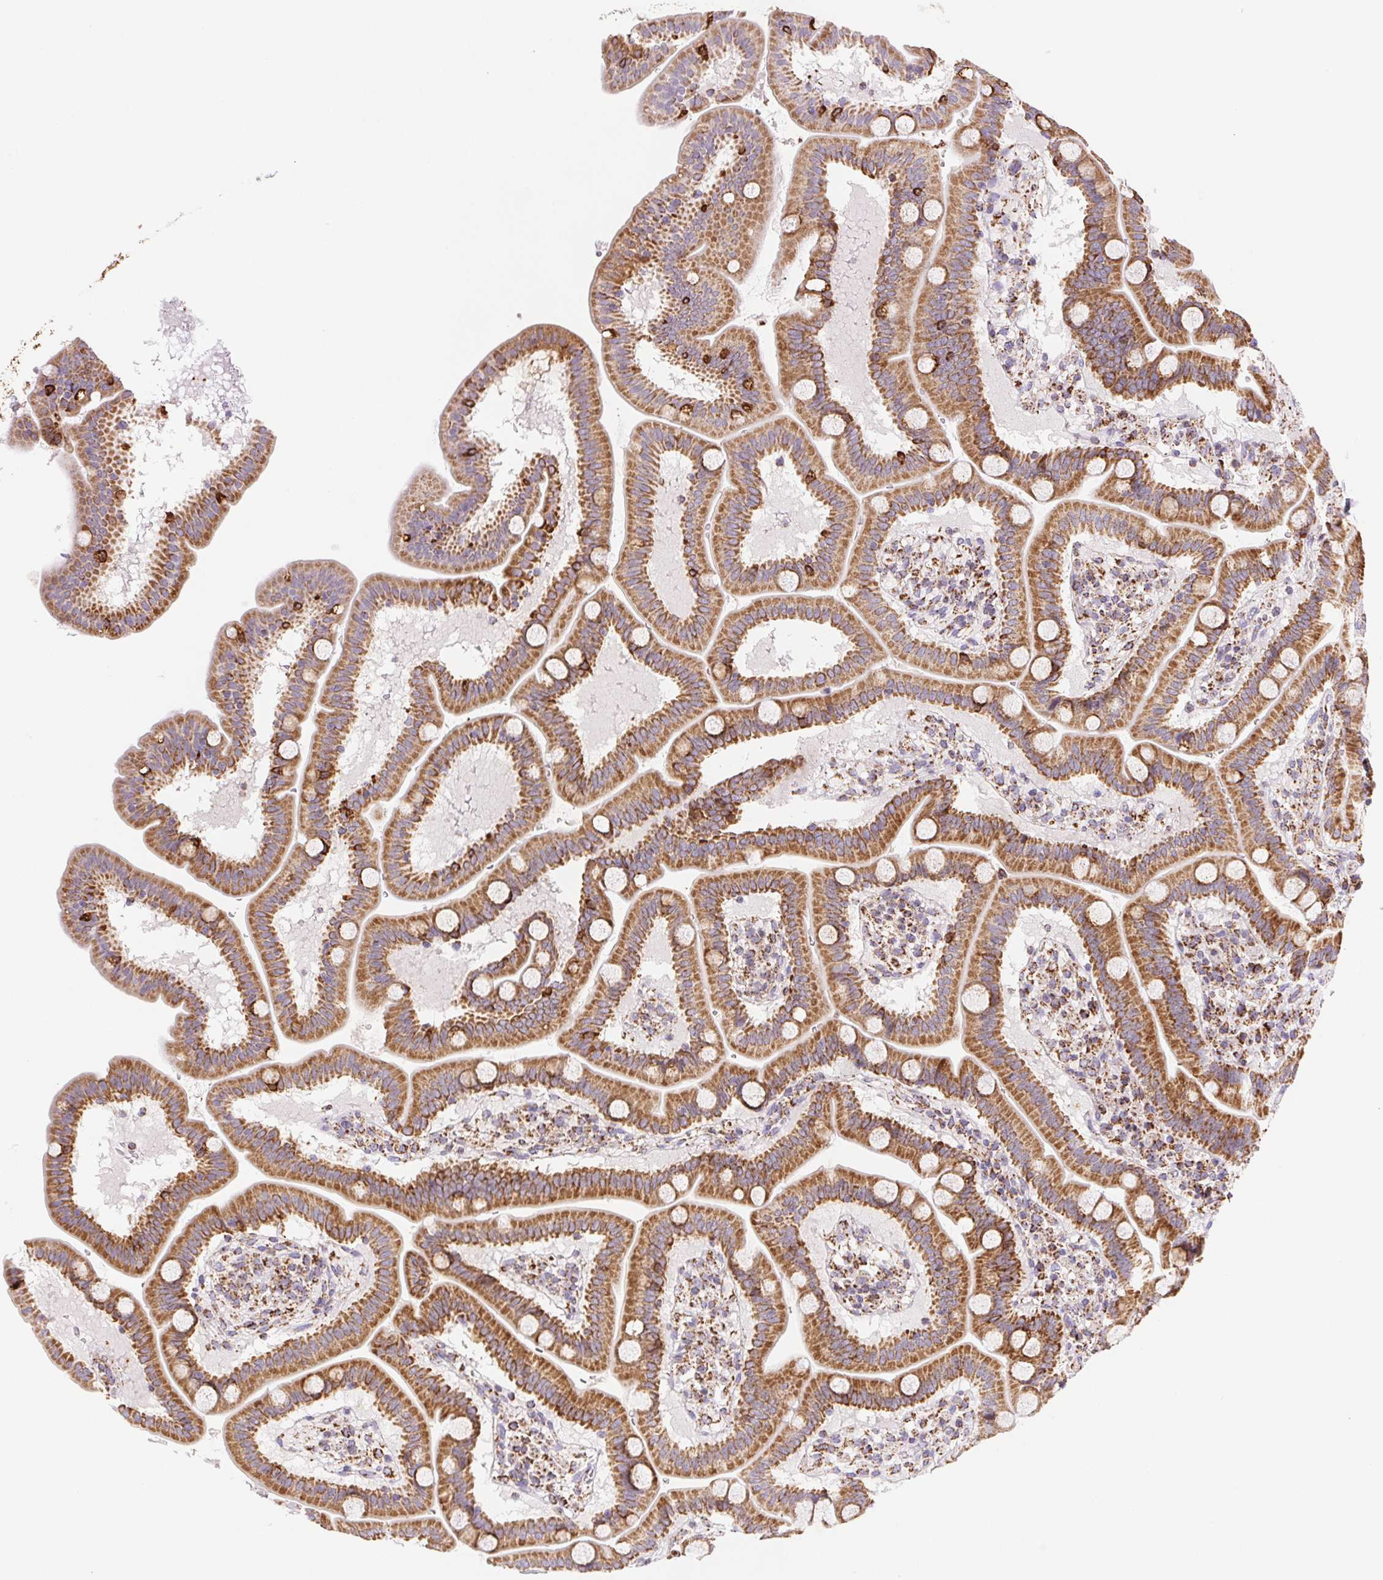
{"staining": {"intensity": "strong", "quantity": ">75%", "location": "cytoplasmic/membranous"}, "tissue": "duodenum", "cell_type": "Glandular cells", "image_type": "normal", "snomed": [{"axis": "morphology", "description": "Normal tissue, NOS"}, {"axis": "topography", "description": "Pancreas"}, {"axis": "topography", "description": "Duodenum"}], "caption": "Glandular cells reveal high levels of strong cytoplasmic/membranous positivity in about >75% of cells in unremarkable human duodenum.", "gene": "NIPSNAP2", "patient": {"sex": "male", "age": 59}}